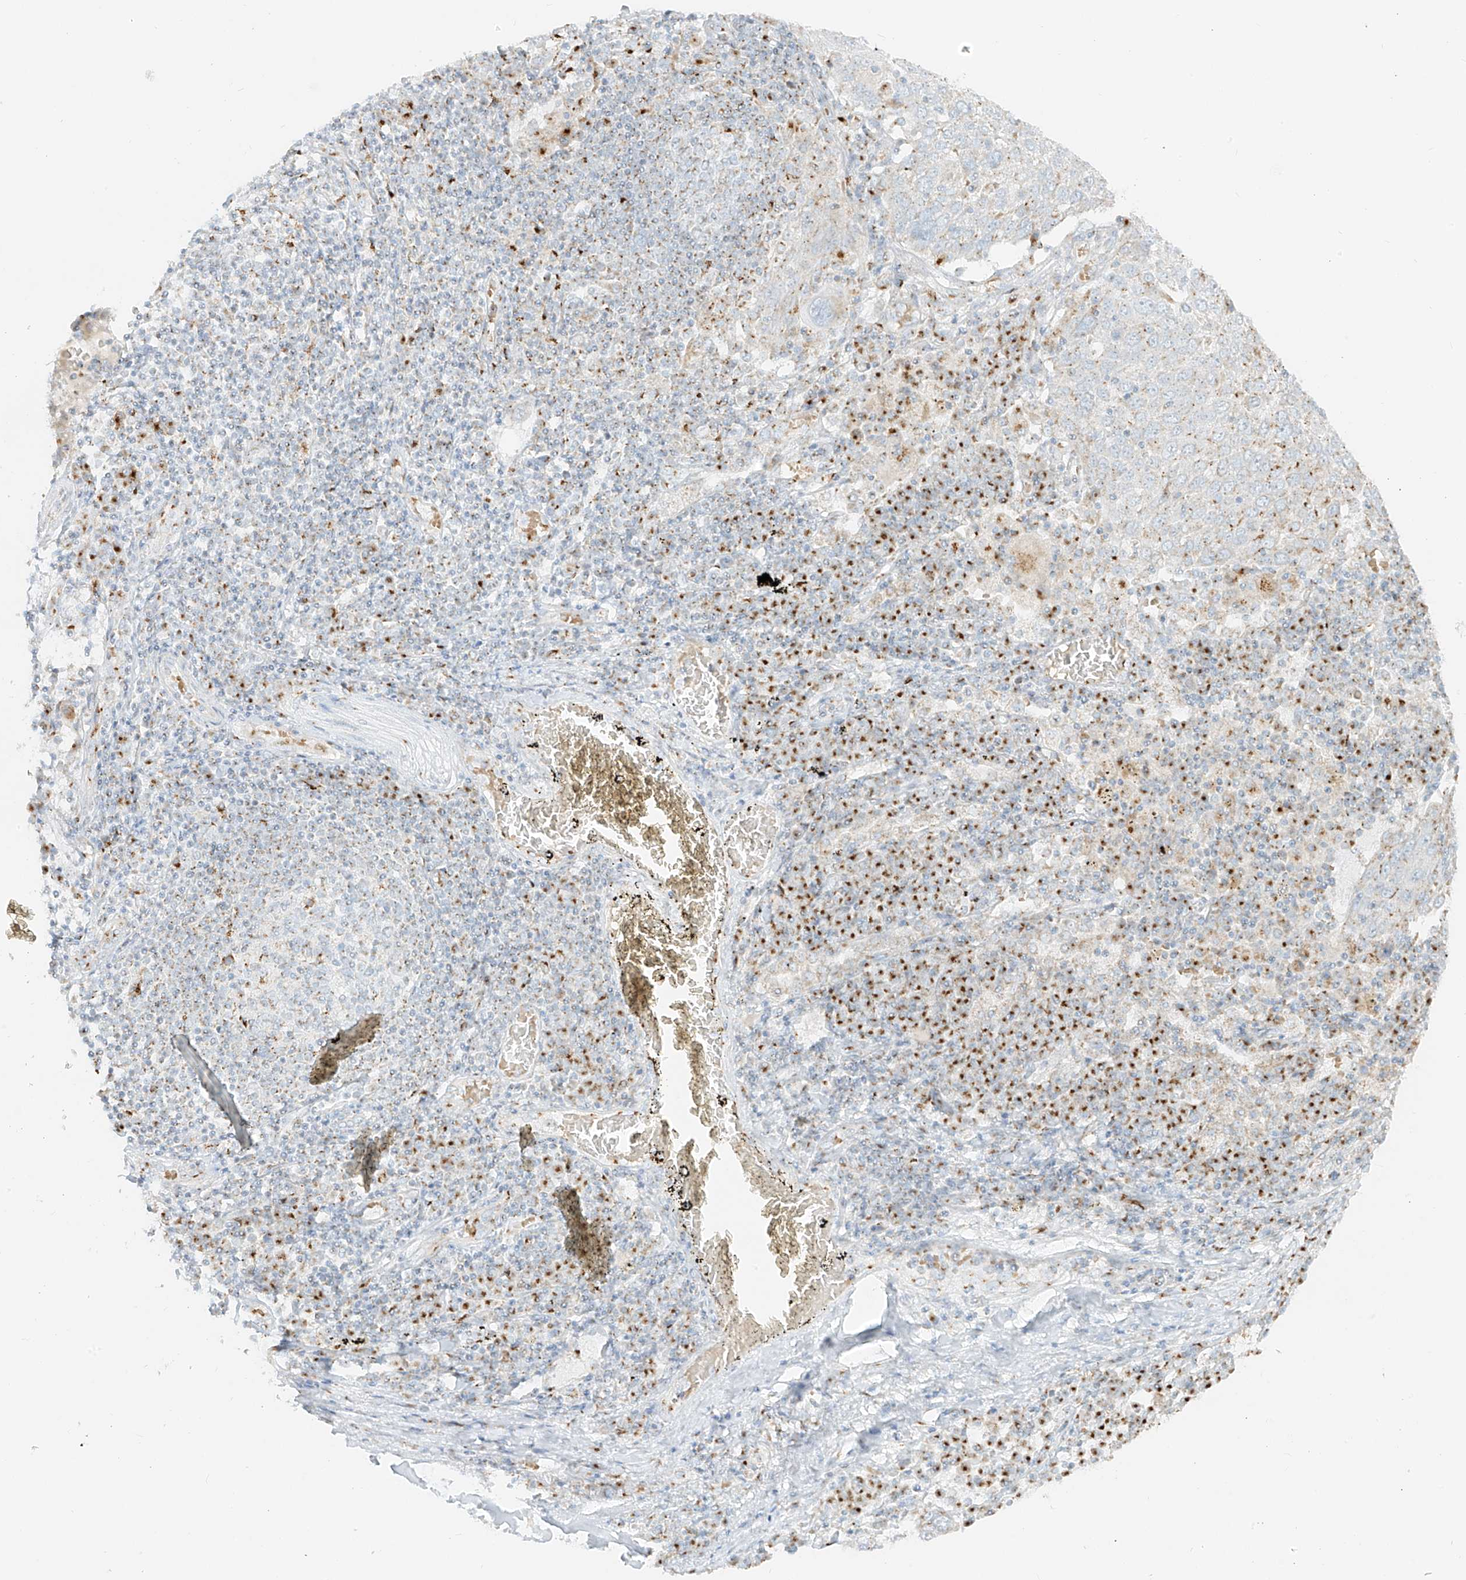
{"staining": {"intensity": "weak", "quantity": "25%-75%", "location": "cytoplasmic/membranous"}, "tissue": "lung cancer", "cell_type": "Tumor cells", "image_type": "cancer", "snomed": [{"axis": "morphology", "description": "Squamous cell carcinoma, NOS"}, {"axis": "topography", "description": "Lung"}], "caption": "Tumor cells display low levels of weak cytoplasmic/membranous expression in approximately 25%-75% of cells in human lung cancer (squamous cell carcinoma).", "gene": "TMEM87B", "patient": {"sex": "male", "age": 65}}